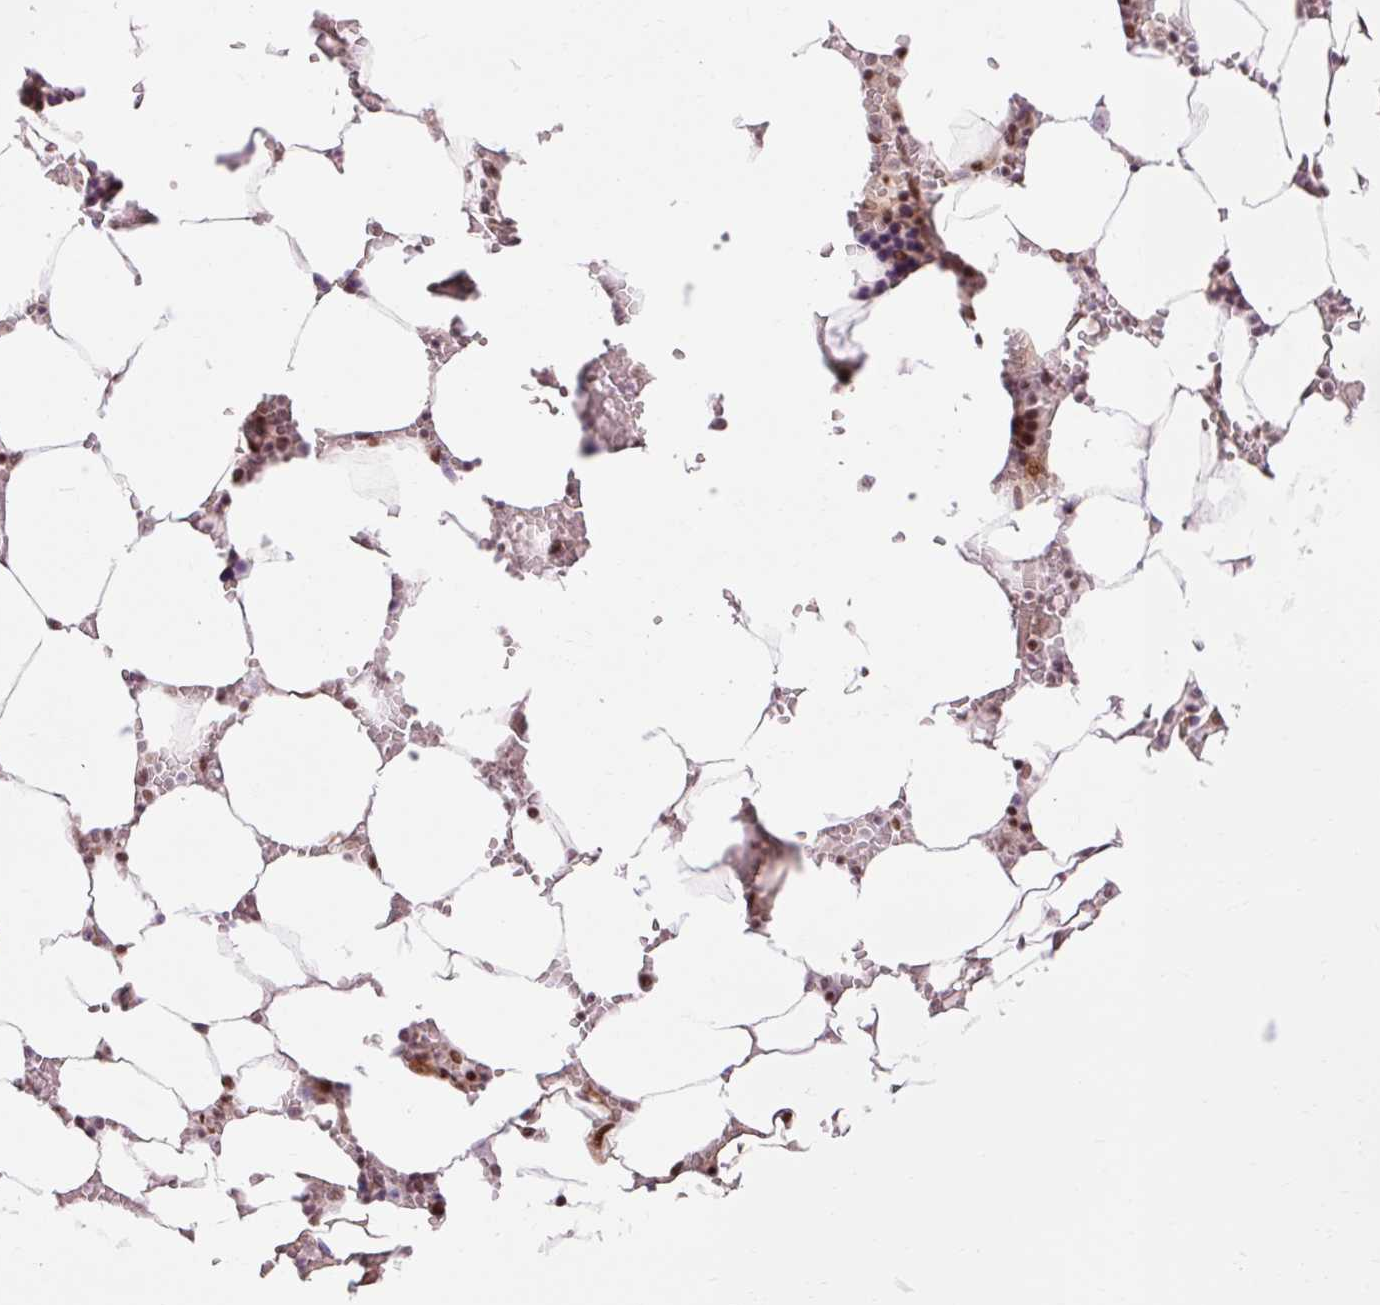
{"staining": {"intensity": "moderate", "quantity": "<25%", "location": "nuclear"}, "tissue": "bone marrow", "cell_type": "Hematopoietic cells", "image_type": "normal", "snomed": [{"axis": "morphology", "description": "Normal tissue, NOS"}, {"axis": "topography", "description": "Bone marrow"}], "caption": "Immunohistochemistry photomicrograph of unremarkable bone marrow stained for a protein (brown), which demonstrates low levels of moderate nuclear expression in approximately <25% of hematopoietic cells.", "gene": "MECOM", "patient": {"sex": "male", "age": 64}}